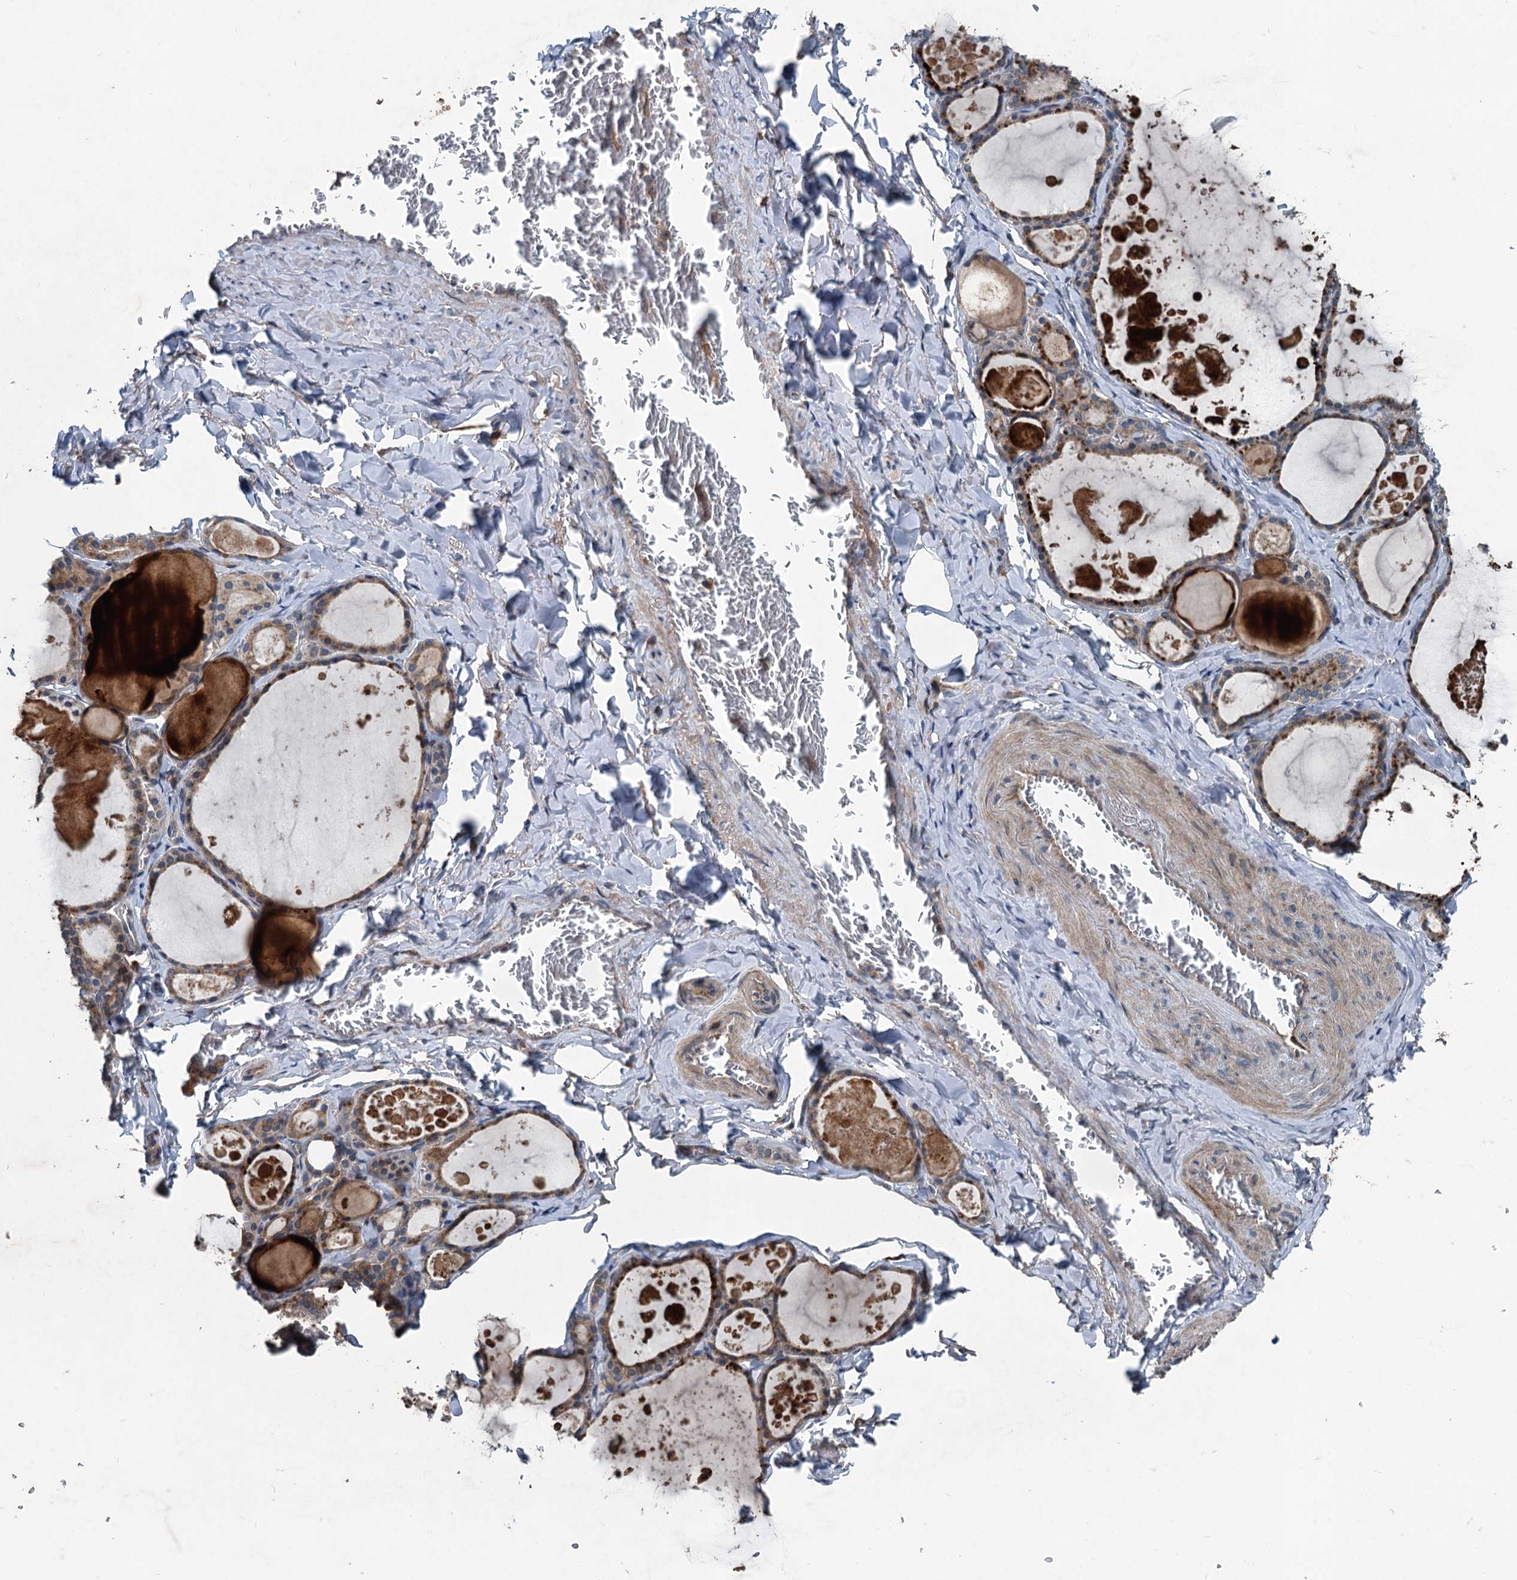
{"staining": {"intensity": "strong", "quantity": "25%-75%", "location": "cytoplasmic/membranous,nuclear"}, "tissue": "thyroid gland", "cell_type": "Glandular cells", "image_type": "normal", "snomed": [{"axis": "morphology", "description": "Normal tissue, NOS"}, {"axis": "topography", "description": "Thyroid gland"}], "caption": "Approximately 25%-75% of glandular cells in benign human thyroid gland reveal strong cytoplasmic/membranous,nuclear protein staining as visualized by brown immunohistochemical staining.", "gene": "TAPBPL", "patient": {"sex": "male", "age": 56}}